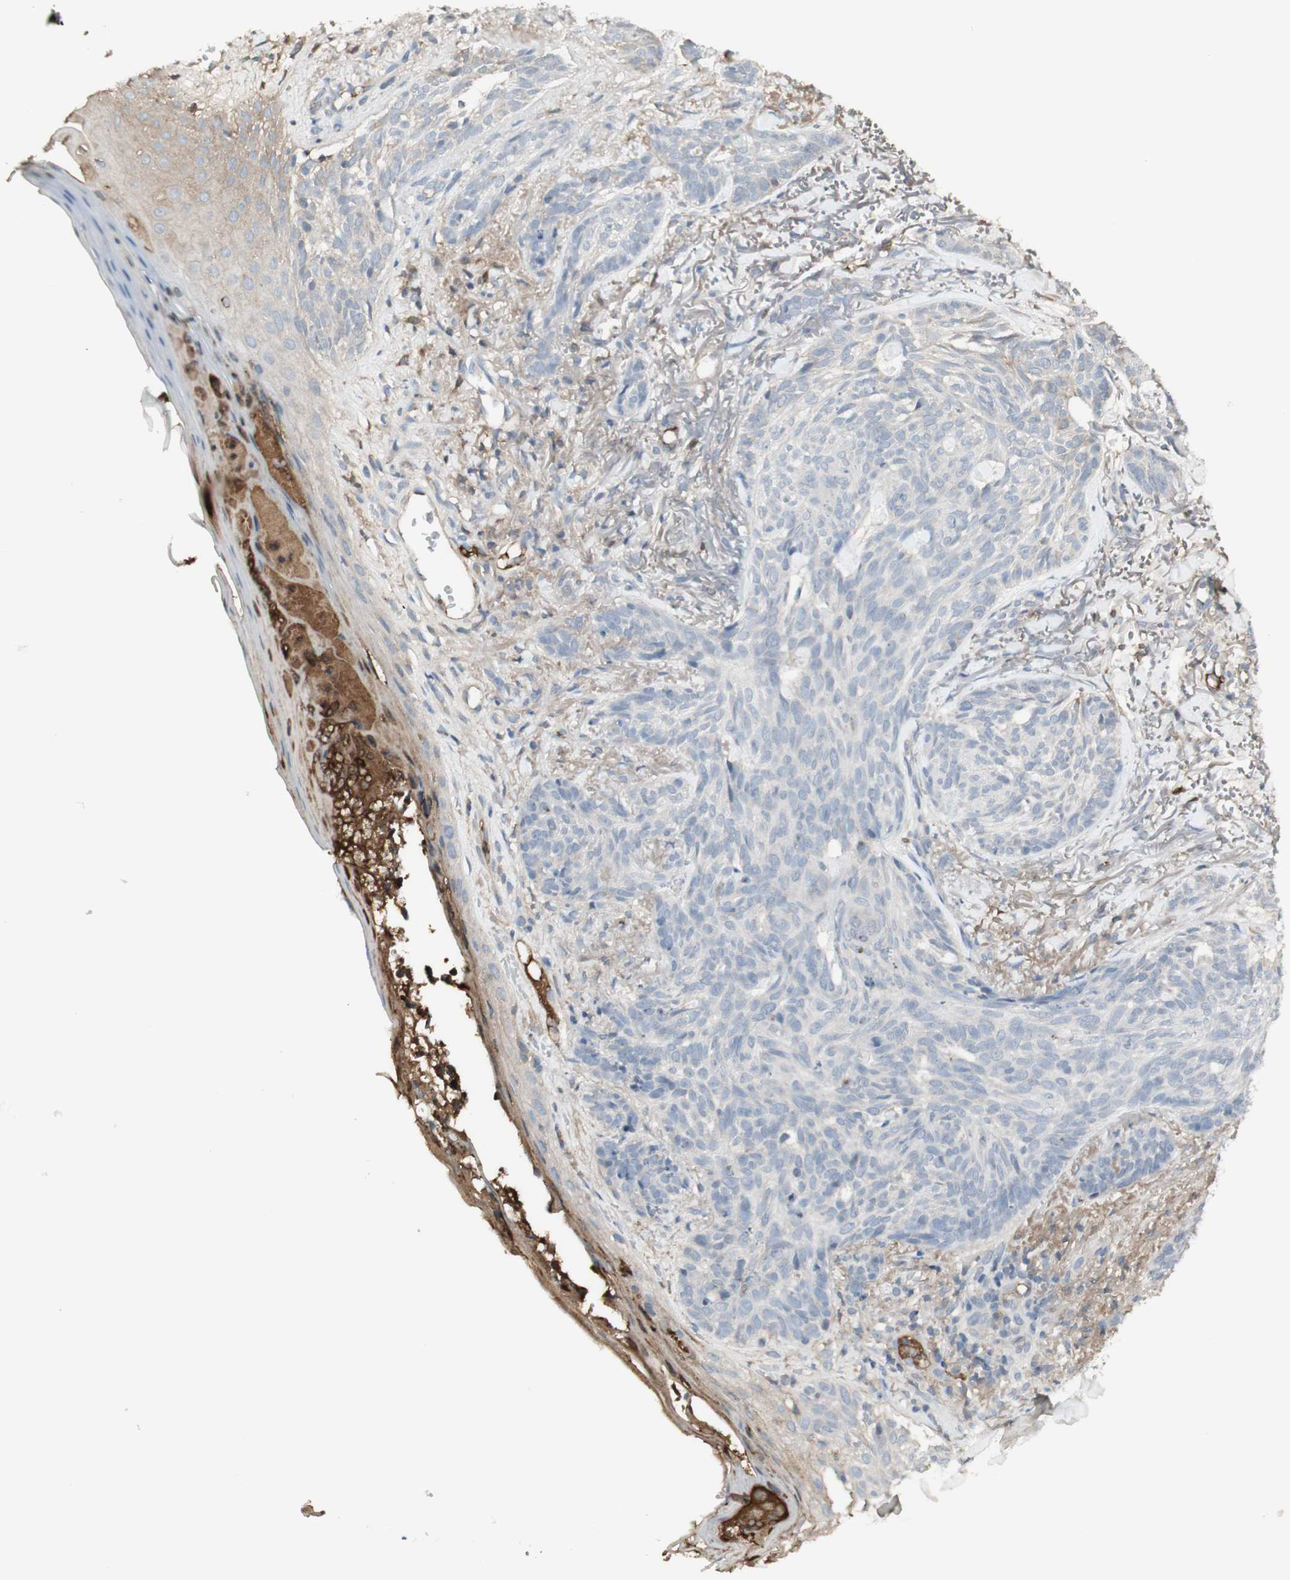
{"staining": {"intensity": "negative", "quantity": "none", "location": "none"}, "tissue": "skin cancer", "cell_type": "Tumor cells", "image_type": "cancer", "snomed": [{"axis": "morphology", "description": "Basal cell carcinoma"}, {"axis": "topography", "description": "Skin"}], "caption": "This is a photomicrograph of immunohistochemistry (IHC) staining of basal cell carcinoma (skin), which shows no expression in tumor cells. Nuclei are stained in blue.", "gene": "IFNG", "patient": {"sex": "male", "age": 43}}